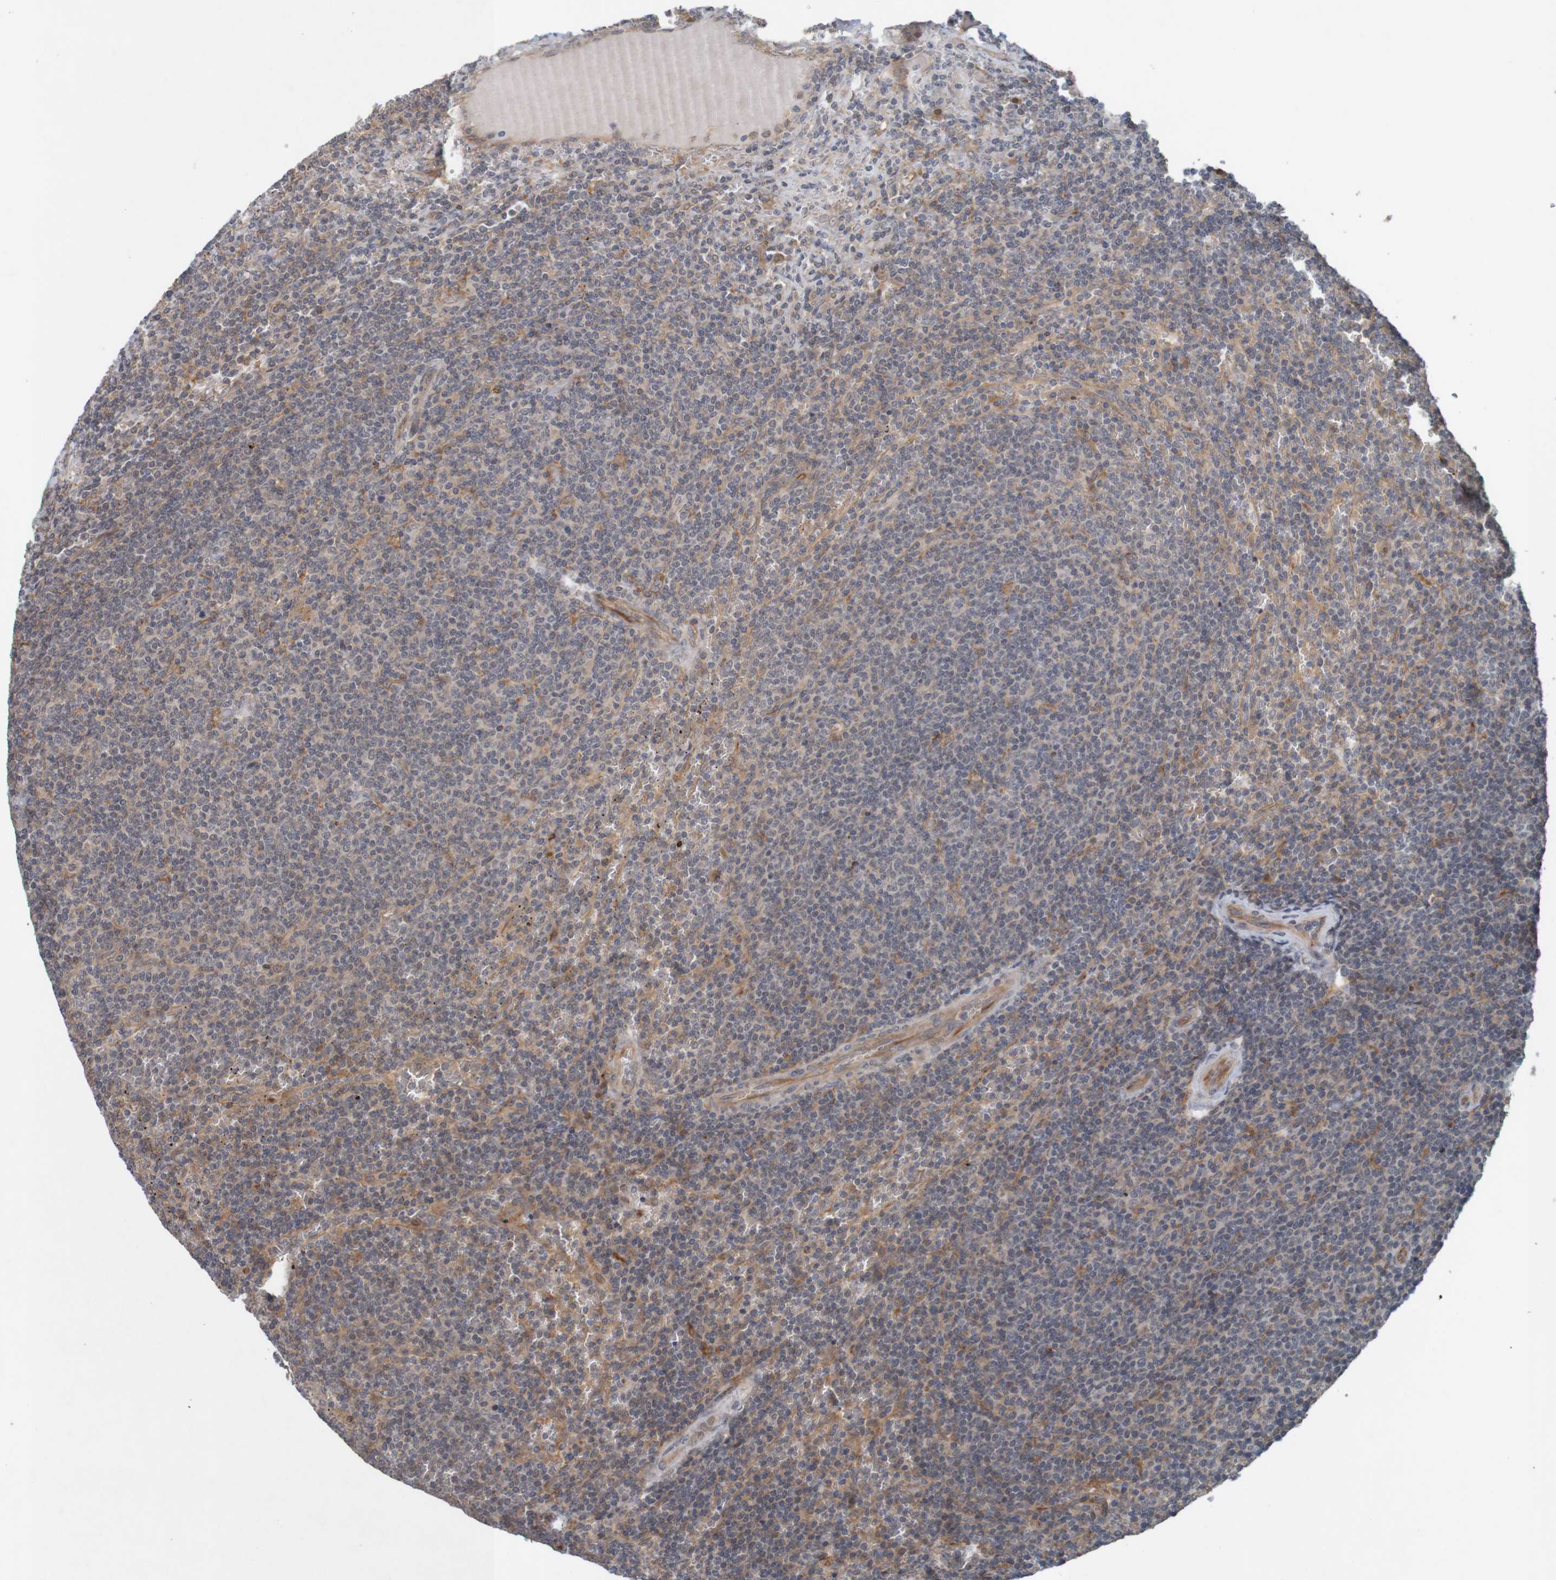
{"staining": {"intensity": "moderate", "quantity": "25%-75%", "location": "cytoplasmic/membranous"}, "tissue": "lymphoma", "cell_type": "Tumor cells", "image_type": "cancer", "snomed": [{"axis": "morphology", "description": "Malignant lymphoma, non-Hodgkin's type, Low grade"}, {"axis": "topography", "description": "Spleen"}], "caption": "DAB immunohistochemical staining of human malignant lymphoma, non-Hodgkin's type (low-grade) reveals moderate cytoplasmic/membranous protein staining in about 25%-75% of tumor cells.", "gene": "ARHGEF11", "patient": {"sex": "female", "age": 50}}